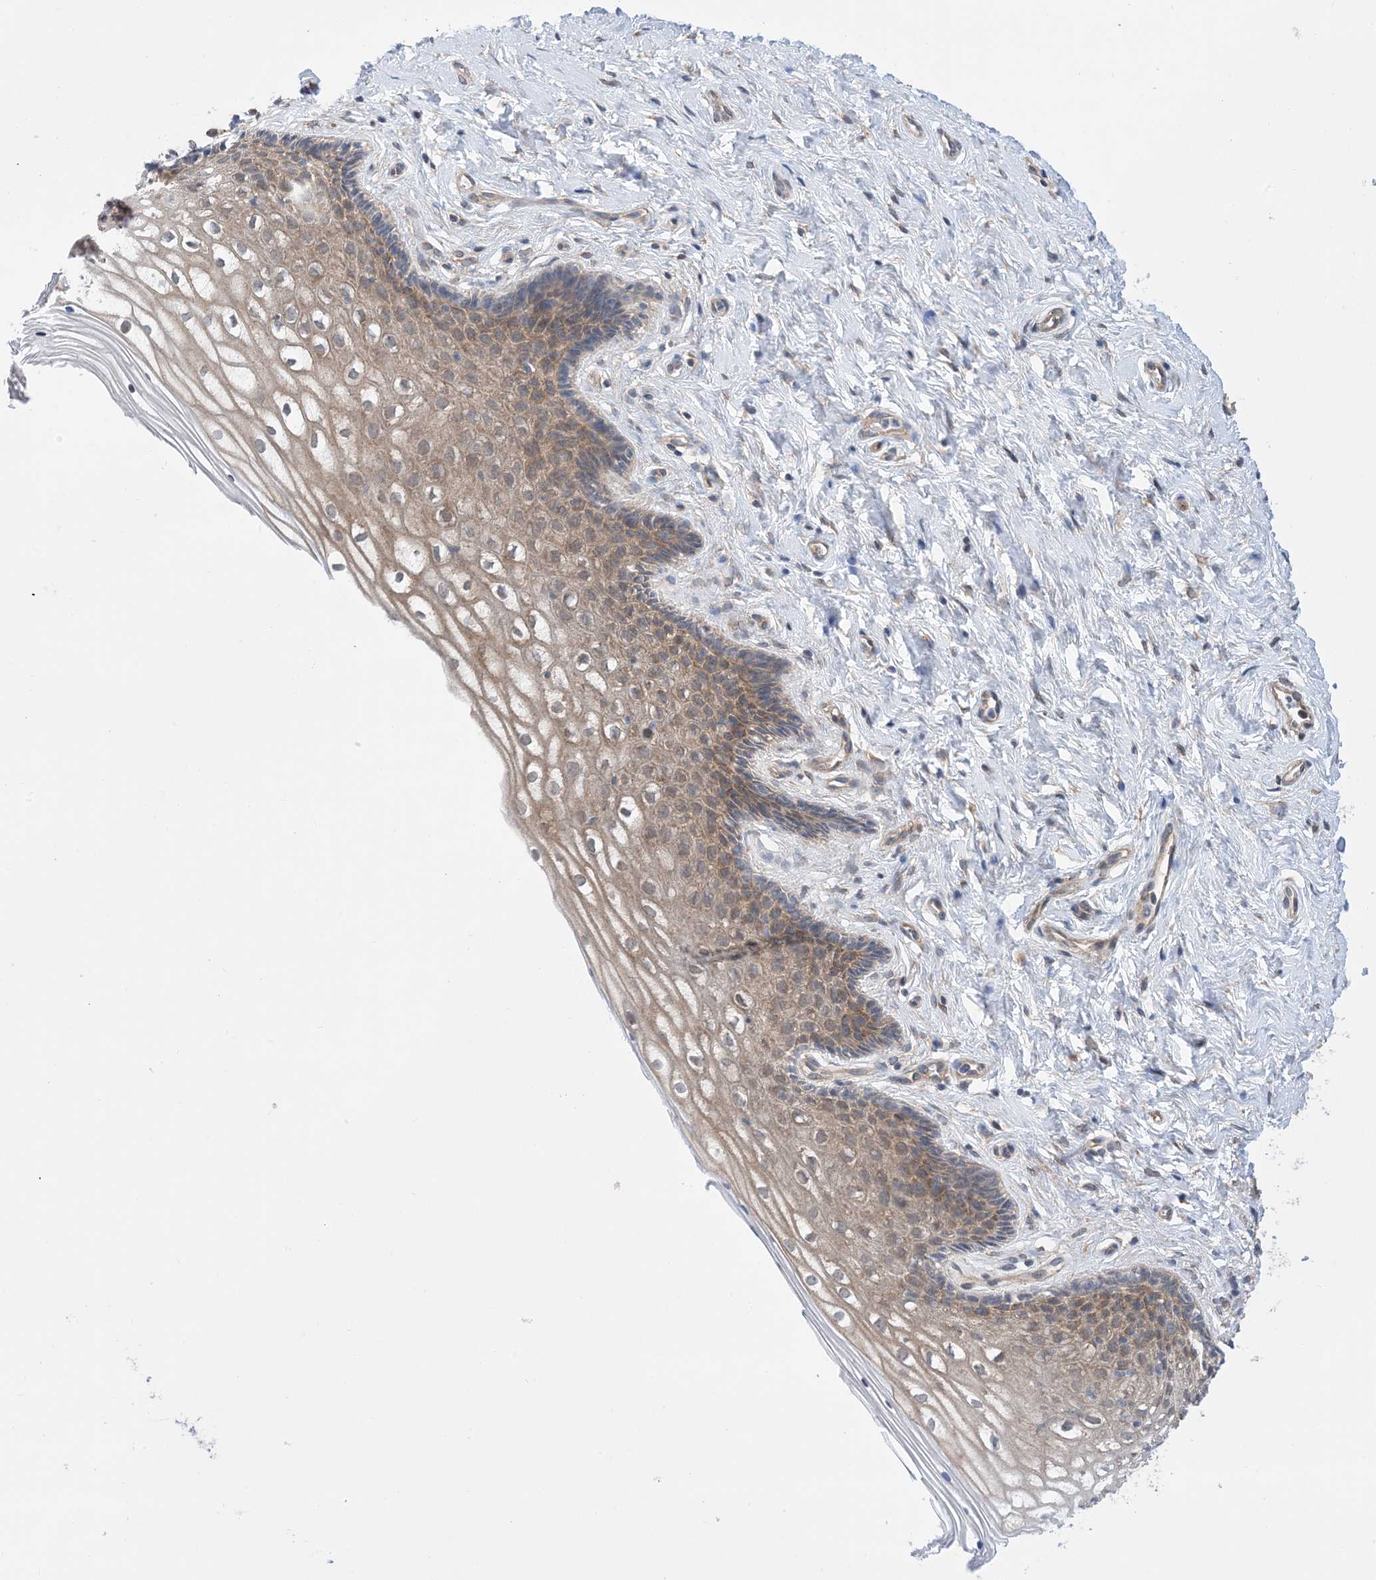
{"staining": {"intensity": "moderate", "quantity": "25%-75%", "location": "cytoplasmic/membranous"}, "tissue": "cervix", "cell_type": "Glandular cells", "image_type": "normal", "snomed": [{"axis": "morphology", "description": "Normal tissue, NOS"}, {"axis": "topography", "description": "Cervix"}], "caption": "High-magnification brightfield microscopy of unremarkable cervix stained with DAB (3,3'-diaminobenzidine) (brown) and counterstained with hematoxylin (blue). glandular cells exhibit moderate cytoplasmic/membranous staining is appreciated in about25%-75% of cells. (DAB = brown stain, brightfield microscopy at high magnification).", "gene": "EHBP1", "patient": {"sex": "female", "age": 33}}